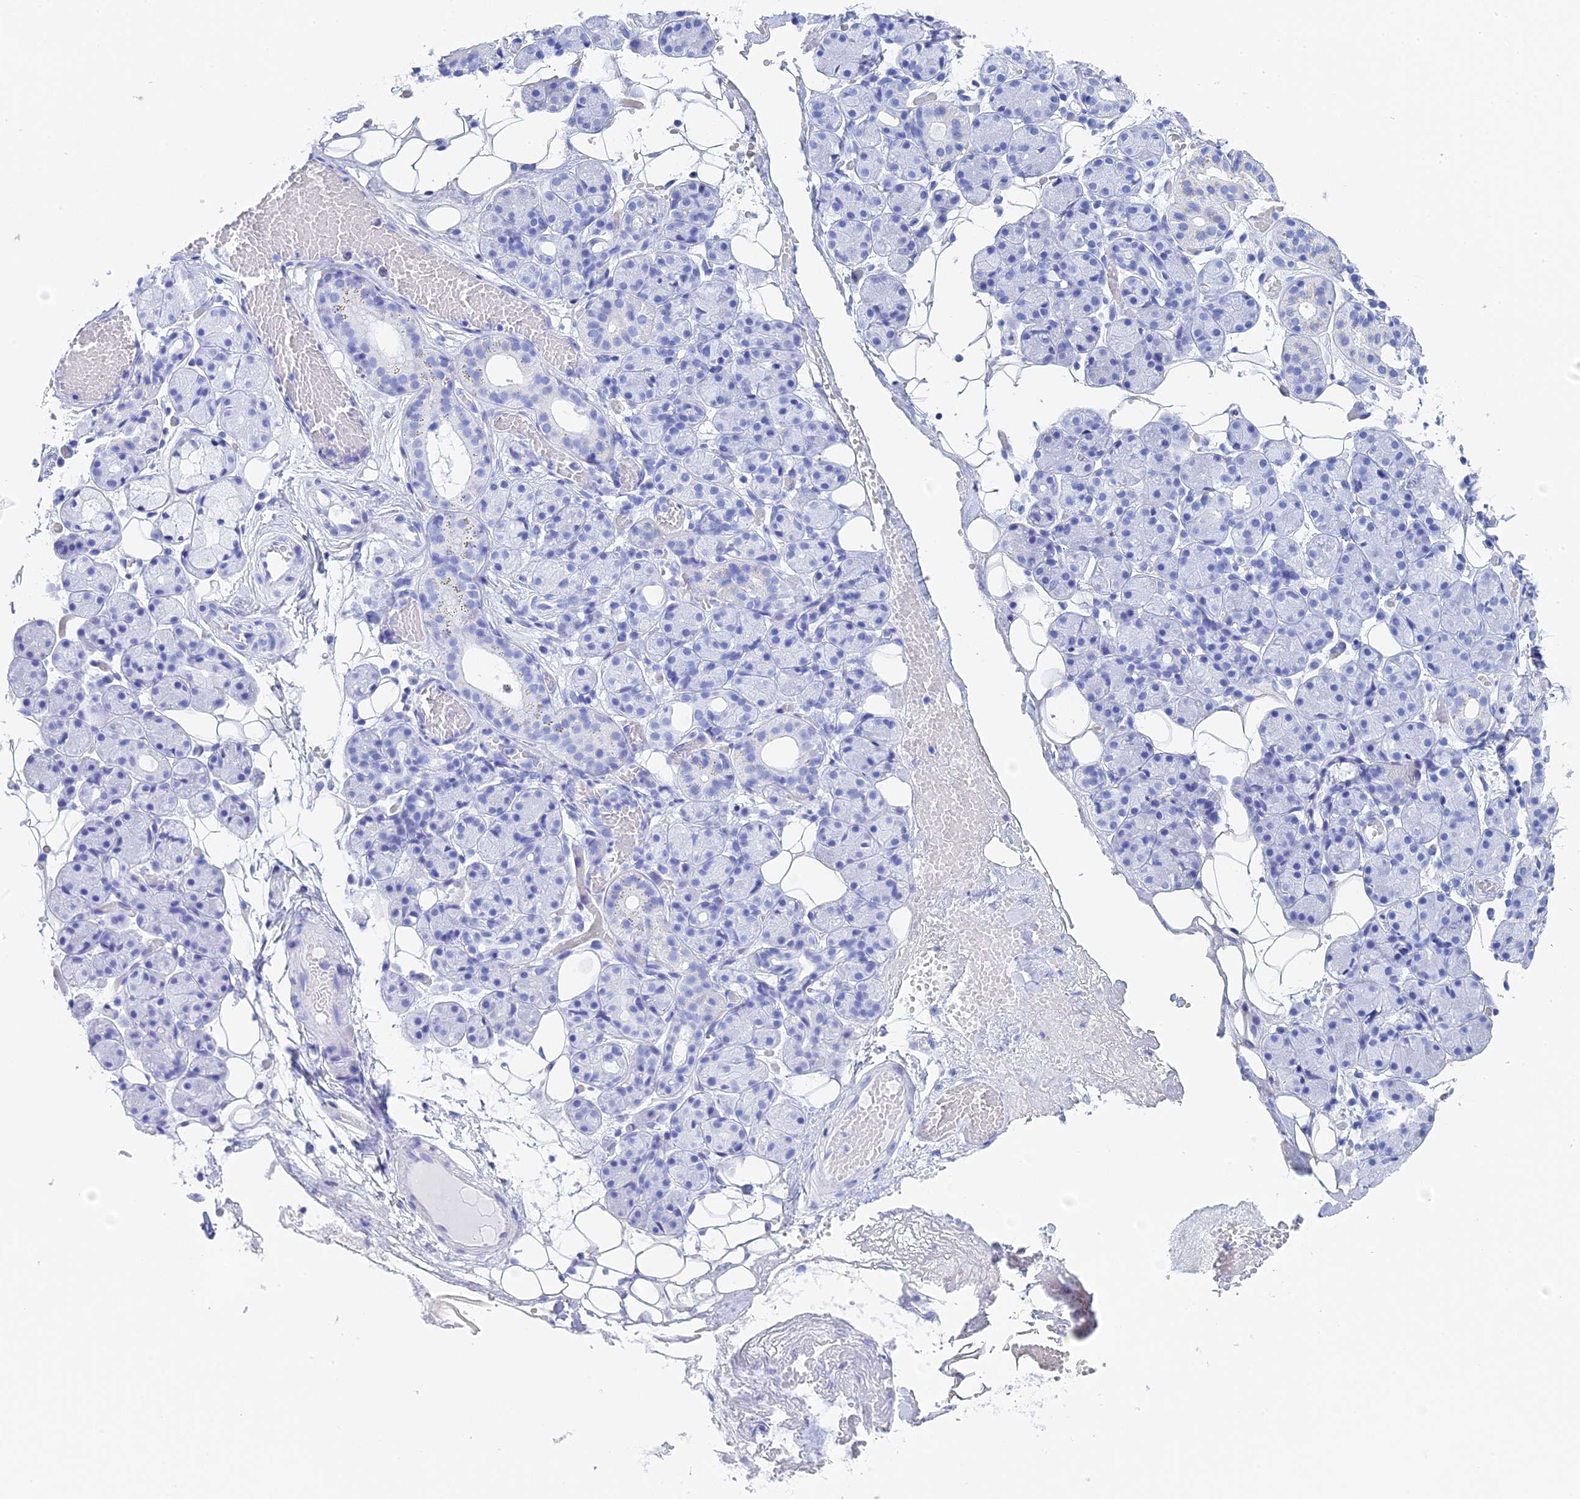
{"staining": {"intensity": "negative", "quantity": "none", "location": "none"}, "tissue": "salivary gland", "cell_type": "Glandular cells", "image_type": "normal", "snomed": [{"axis": "morphology", "description": "Normal tissue, NOS"}, {"axis": "topography", "description": "Salivary gland"}], "caption": "Immunohistochemistry photomicrograph of benign human salivary gland stained for a protein (brown), which reveals no staining in glandular cells.", "gene": "TEX101", "patient": {"sex": "male", "age": 63}}